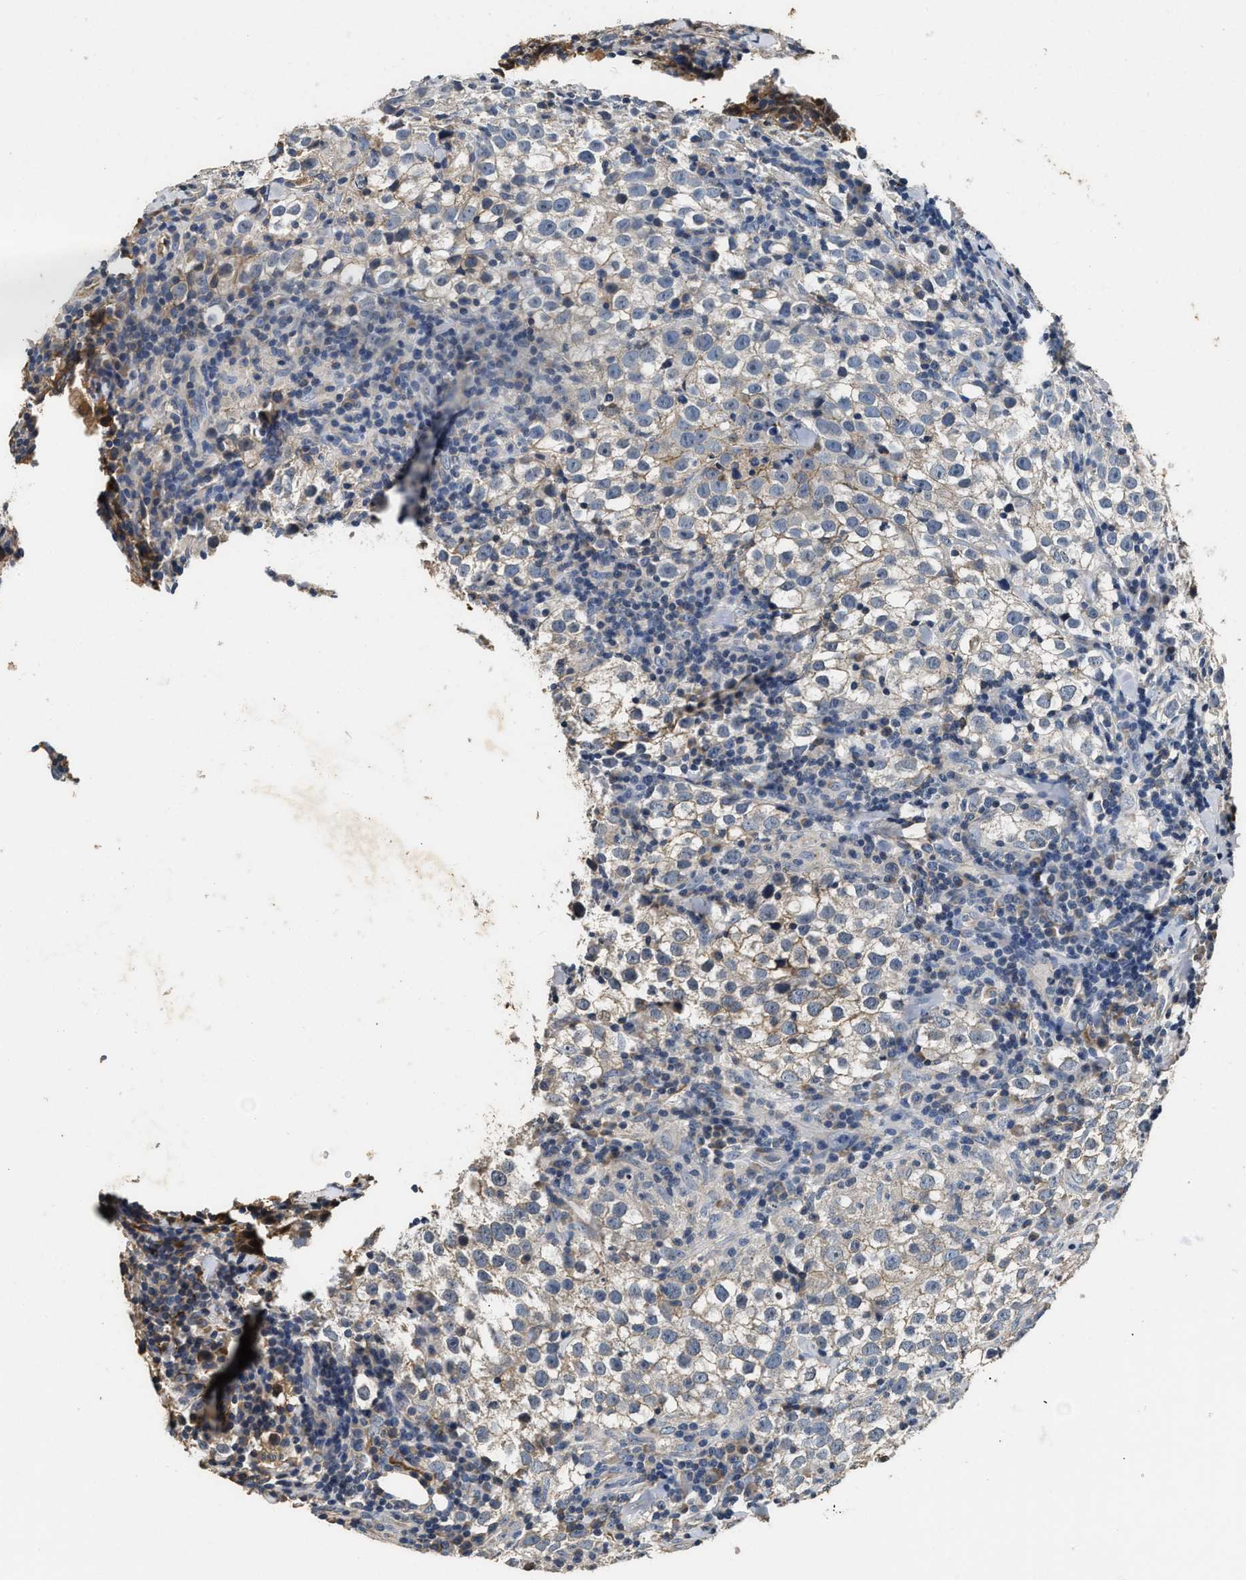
{"staining": {"intensity": "weak", "quantity": "<25%", "location": "cytoplasmic/membranous"}, "tissue": "testis cancer", "cell_type": "Tumor cells", "image_type": "cancer", "snomed": [{"axis": "morphology", "description": "Seminoma, NOS"}, {"axis": "morphology", "description": "Carcinoma, Embryonal, NOS"}, {"axis": "topography", "description": "Testis"}], "caption": "The histopathology image exhibits no significant expression in tumor cells of embryonal carcinoma (testis).", "gene": "C3", "patient": {"sex": "male", "age": 36}}